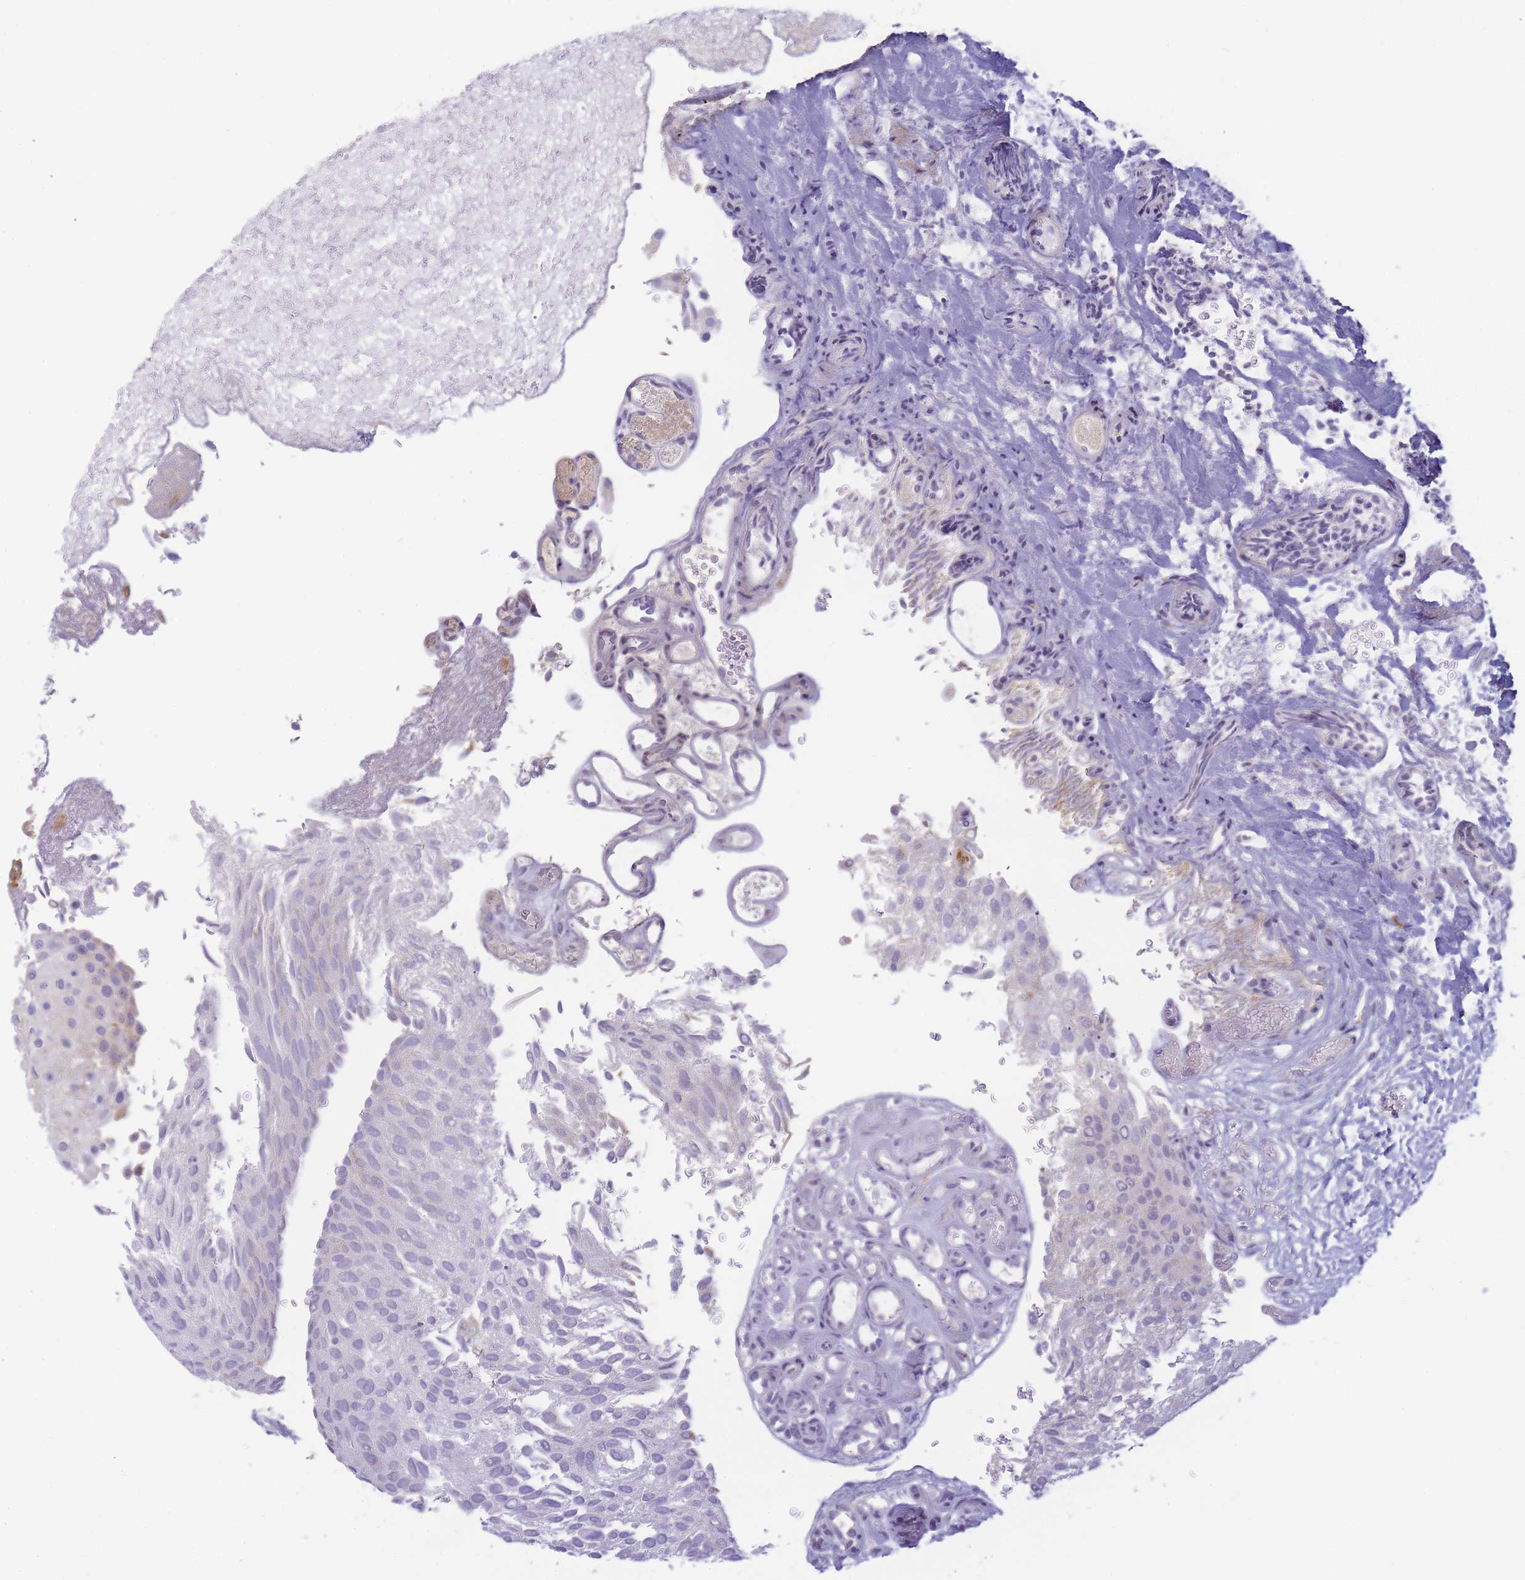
{"staining": {"intensity": "negative", "quantity": "none", "location": "none"}, "tissue": "urothelial cancer", "cell_type": "Tumor cells", "image_type": "cancer", "snomed": [{"axis": "morphology", "description": "Urothelial carcinoma, Low grade"}, {"axis": "topography", "description": "Urinary bladder"}], "caption": "High magnification brightfield microscopy of low-grade urothelial carcinoma stained with DAB (brown) and counterstained with hematoxylin (blue): tumor cells show no significant positivity.", "gene": "RRAD", "patient": {"sex": "male", "age": 78}}